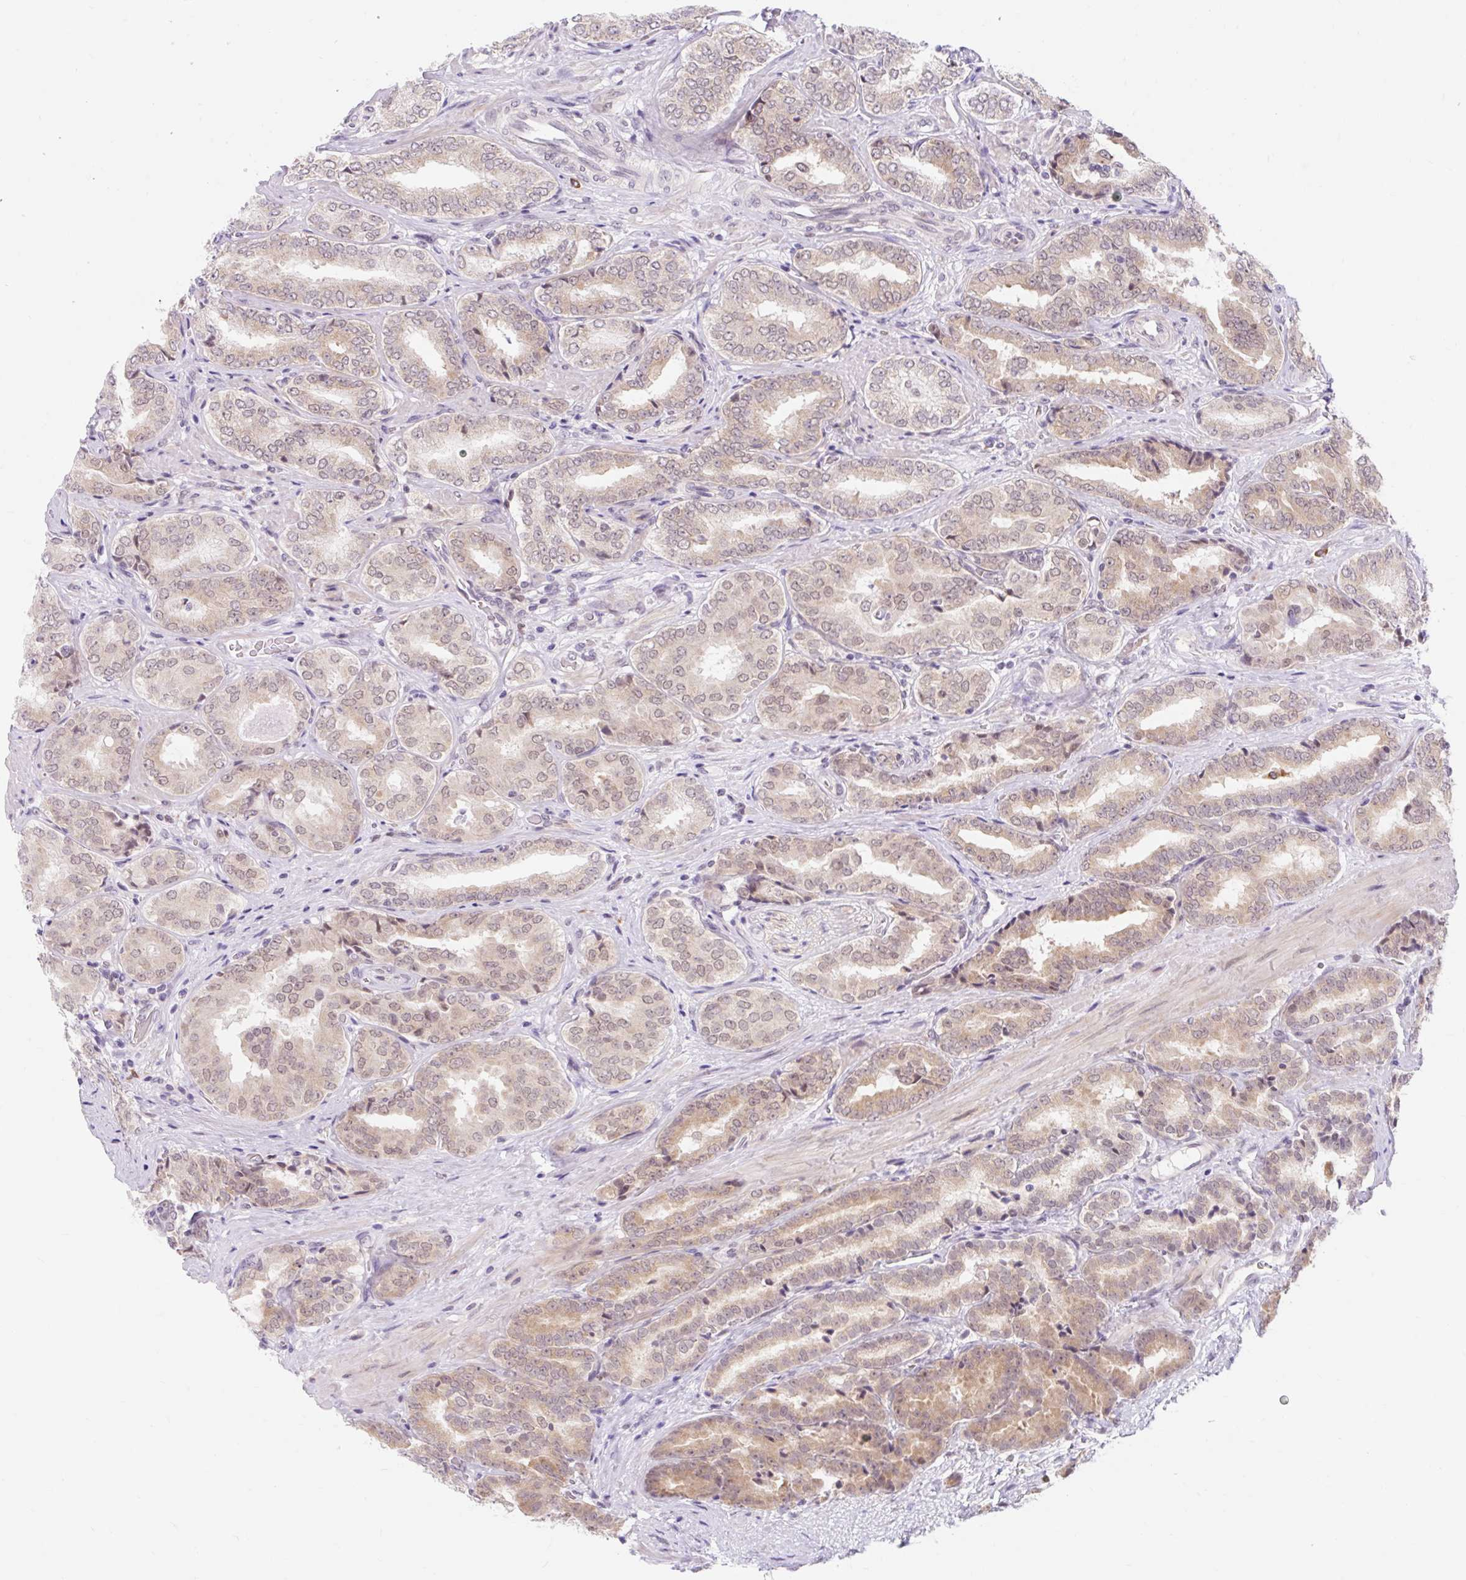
{"staining": {"intensity": "weak", "quantity": ">75%", "location": "cytoplasmic/membranous"}, "tissue": "prostate cancer", "cell_type": "Tumor cells", "image_type": "cancer", "snomed": [{"axis": "morphology", "description": "Adenocarcinoma, High grade"}, {"axis": "topography", "description": "Prostate"}], "caption": "The micrograph demonstrates staining of prostate high-grade adenocarcinoma, revealing weak cytoplasmic/membranous protein staining (brown color) within tumor cells.", "gene": "SRSF10", "patient": {"sex": "male", "age": 72}}